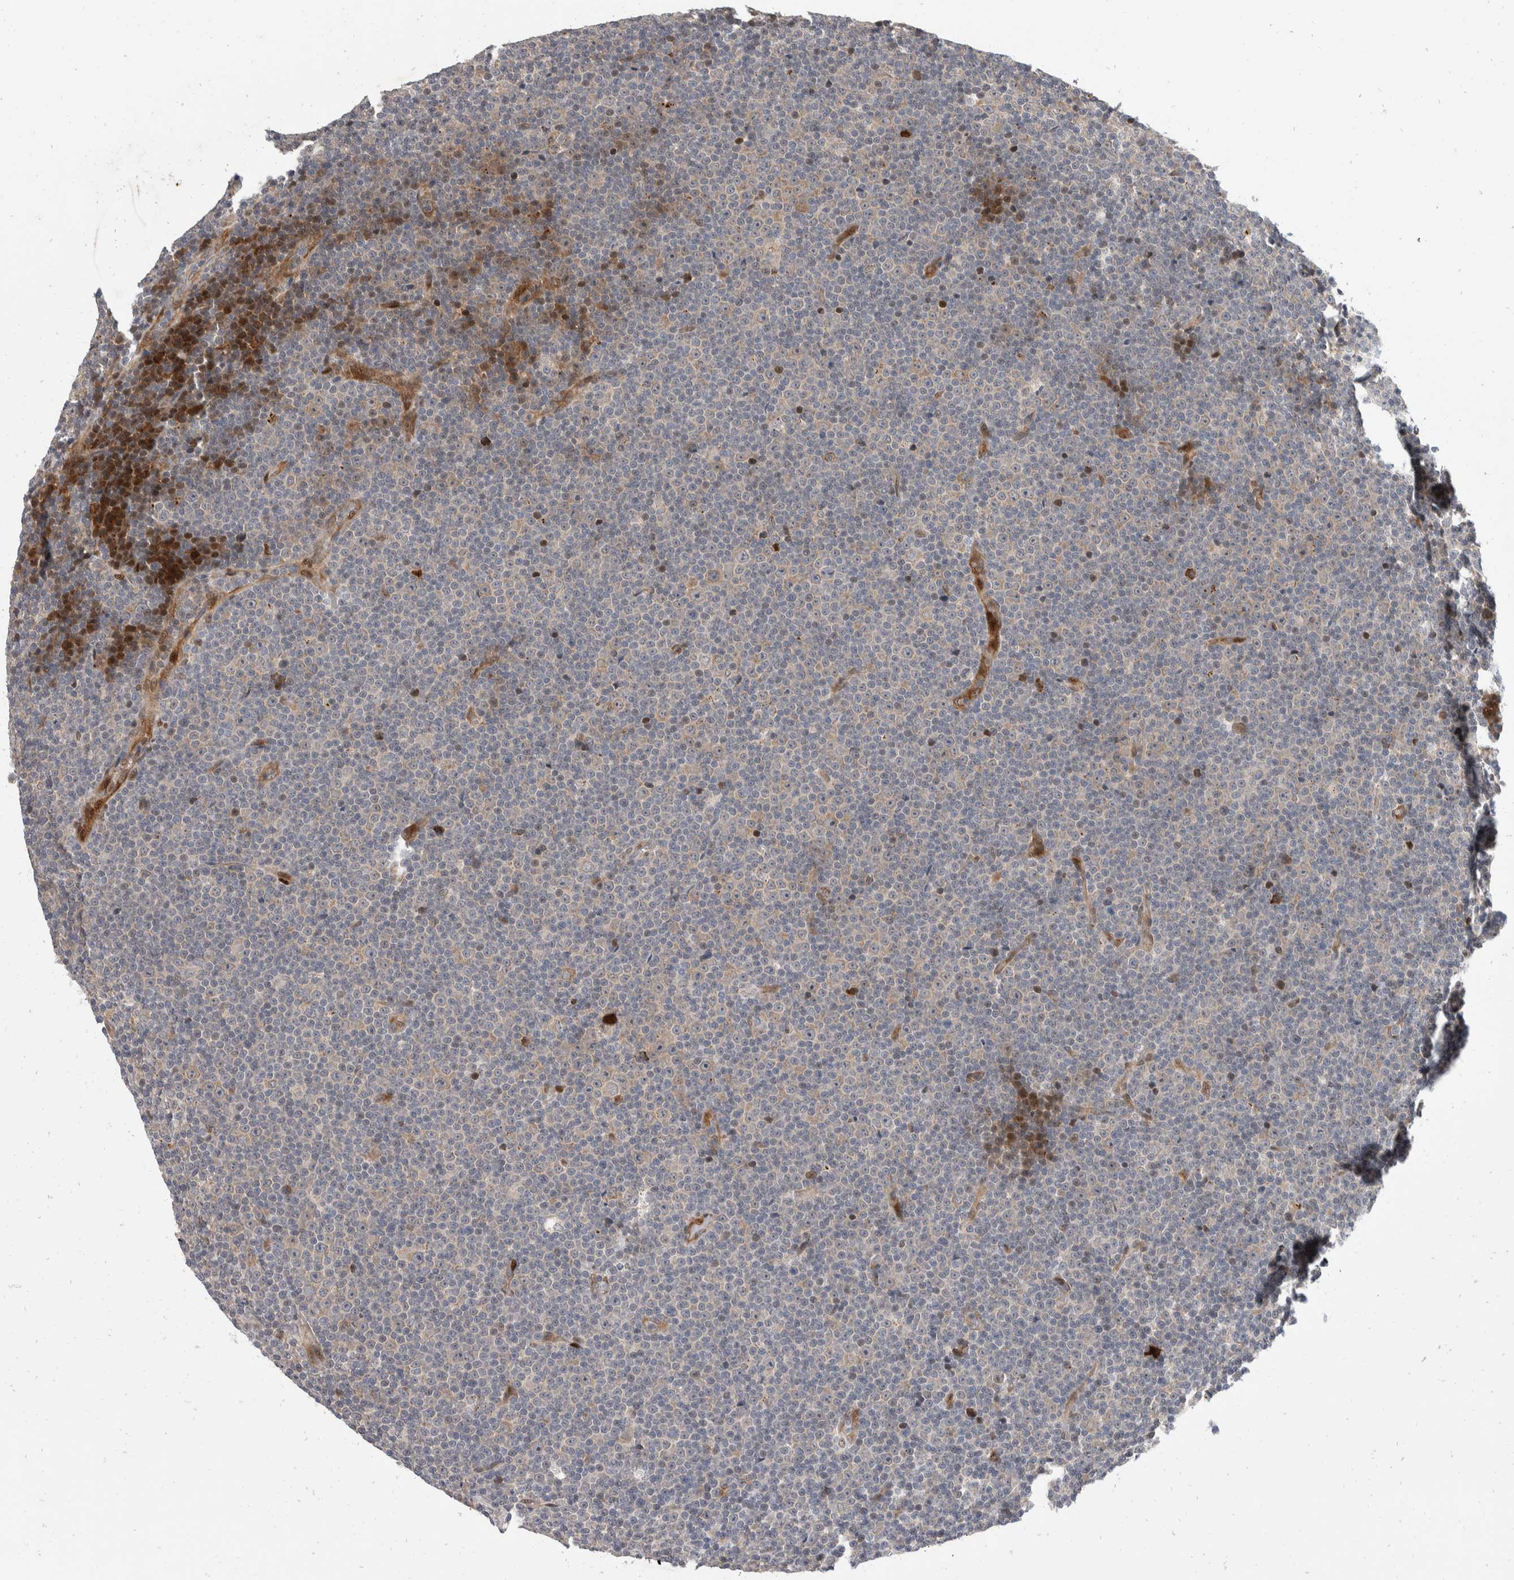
{"staining": {"intensity": "negative", "quantity": "none", "location": "none"}, "tissue": "lymphoma", "cell_type": "Tumor cells", "image_type": "cancer", "snomed": [{"axis": "morphology", "description": "Malignant lymphoma, non-Hodgkin's type, Low grade"}, {"axis": "topography", "description": "Lymph node"}], "caption": "A photomicrograph of lymphoma stained for a protein demonstrates no brown staining in tumor cells.", "gene": "ZNF703", "patient": {"sex": "female", "age": 67}}